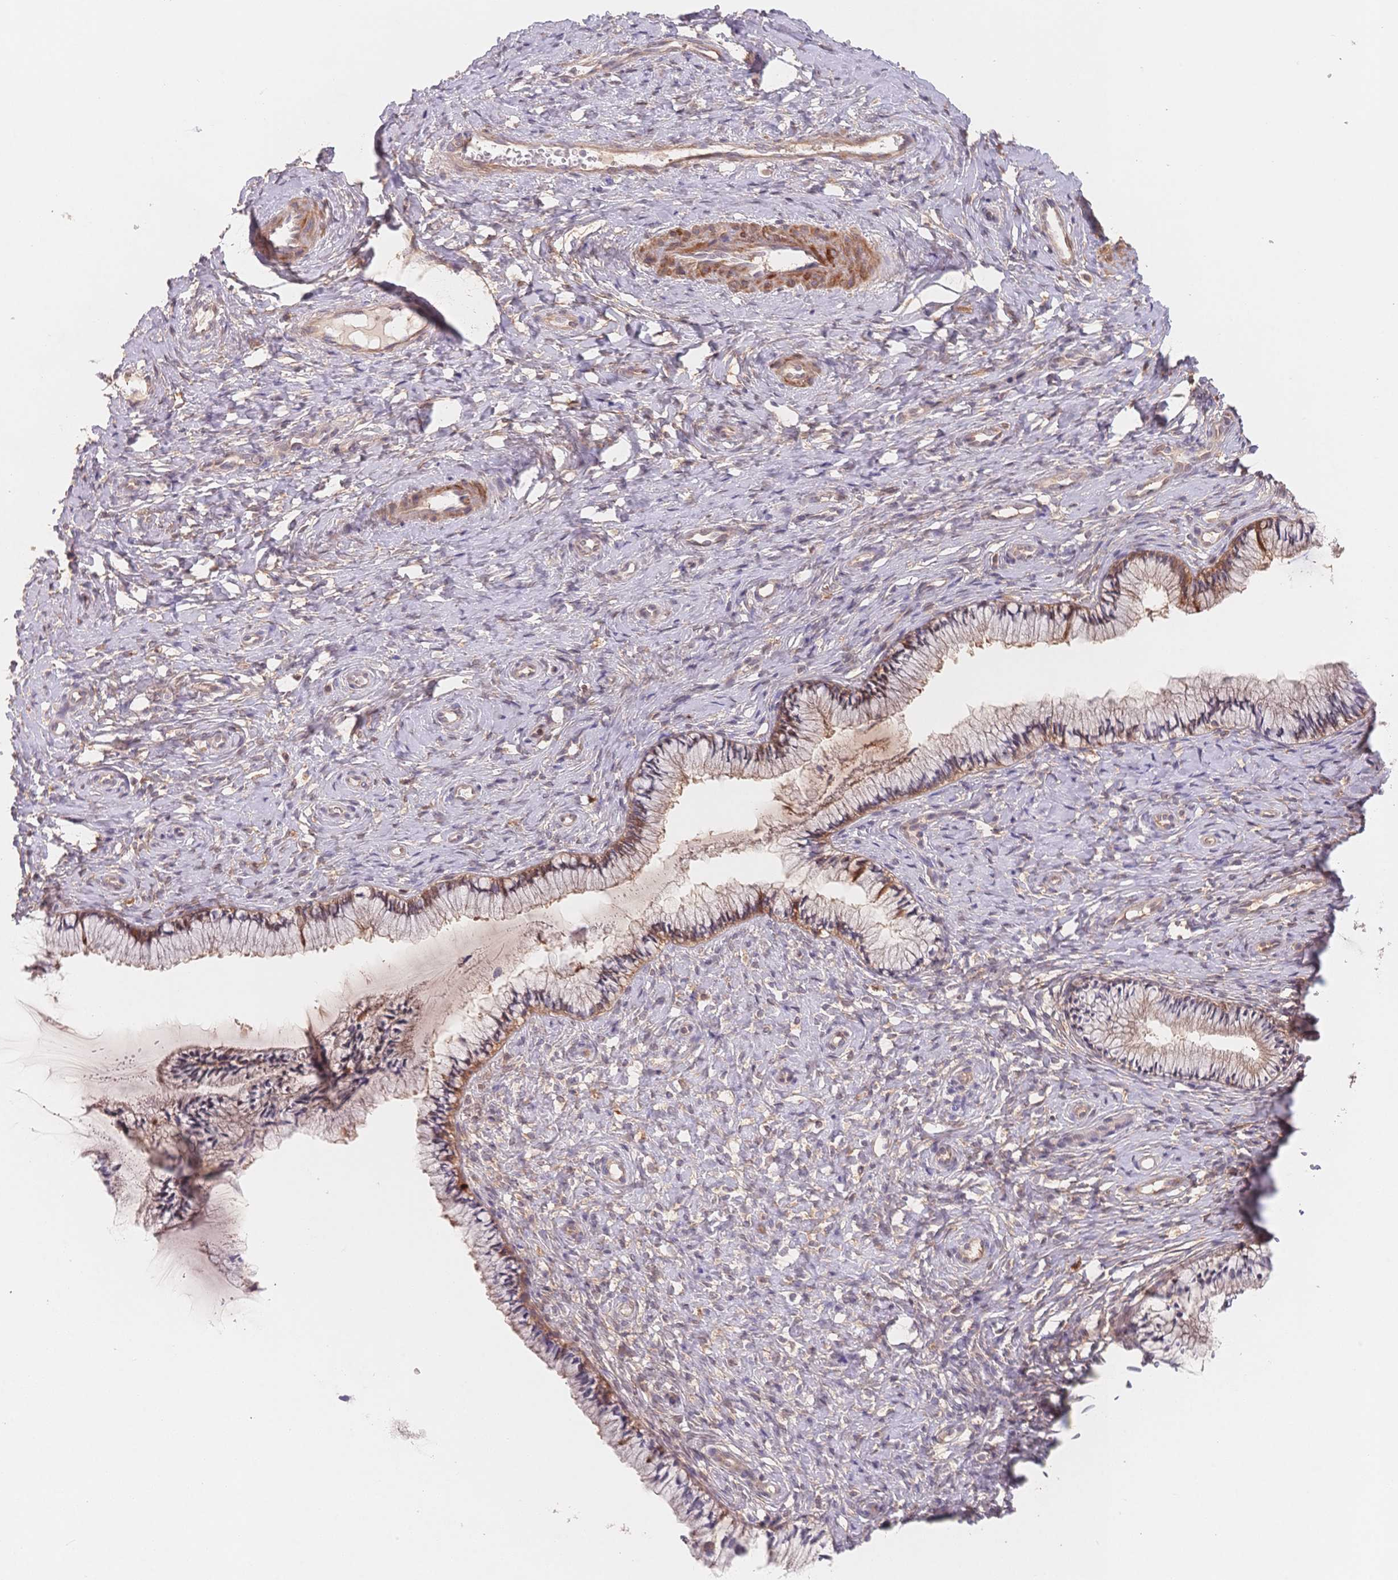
{"staining": {"intensity": "weak", "quantity": "25%-75%", "location": "cytoplasmic/membranous"}, "tissue": "cervix", "cell_type": "Glandular cells", "image_type": "normal", "snomed": [{"axis": "morphology", "description": "Normal tissue, NOS"}, {"axis": "topography", "description": "Cervix"}], "caption": "An immunohistochemistry (IHC) image of unremarkable tissue is shown. Protein staining in brown shows weak cytoplasmic/membranous positivity in cervix within glandular cells. (Brightfield microscopy of DAB IHC at high magnification).", "gene": "C12orf75", "patient": {"sex": "female", "age": 37}}